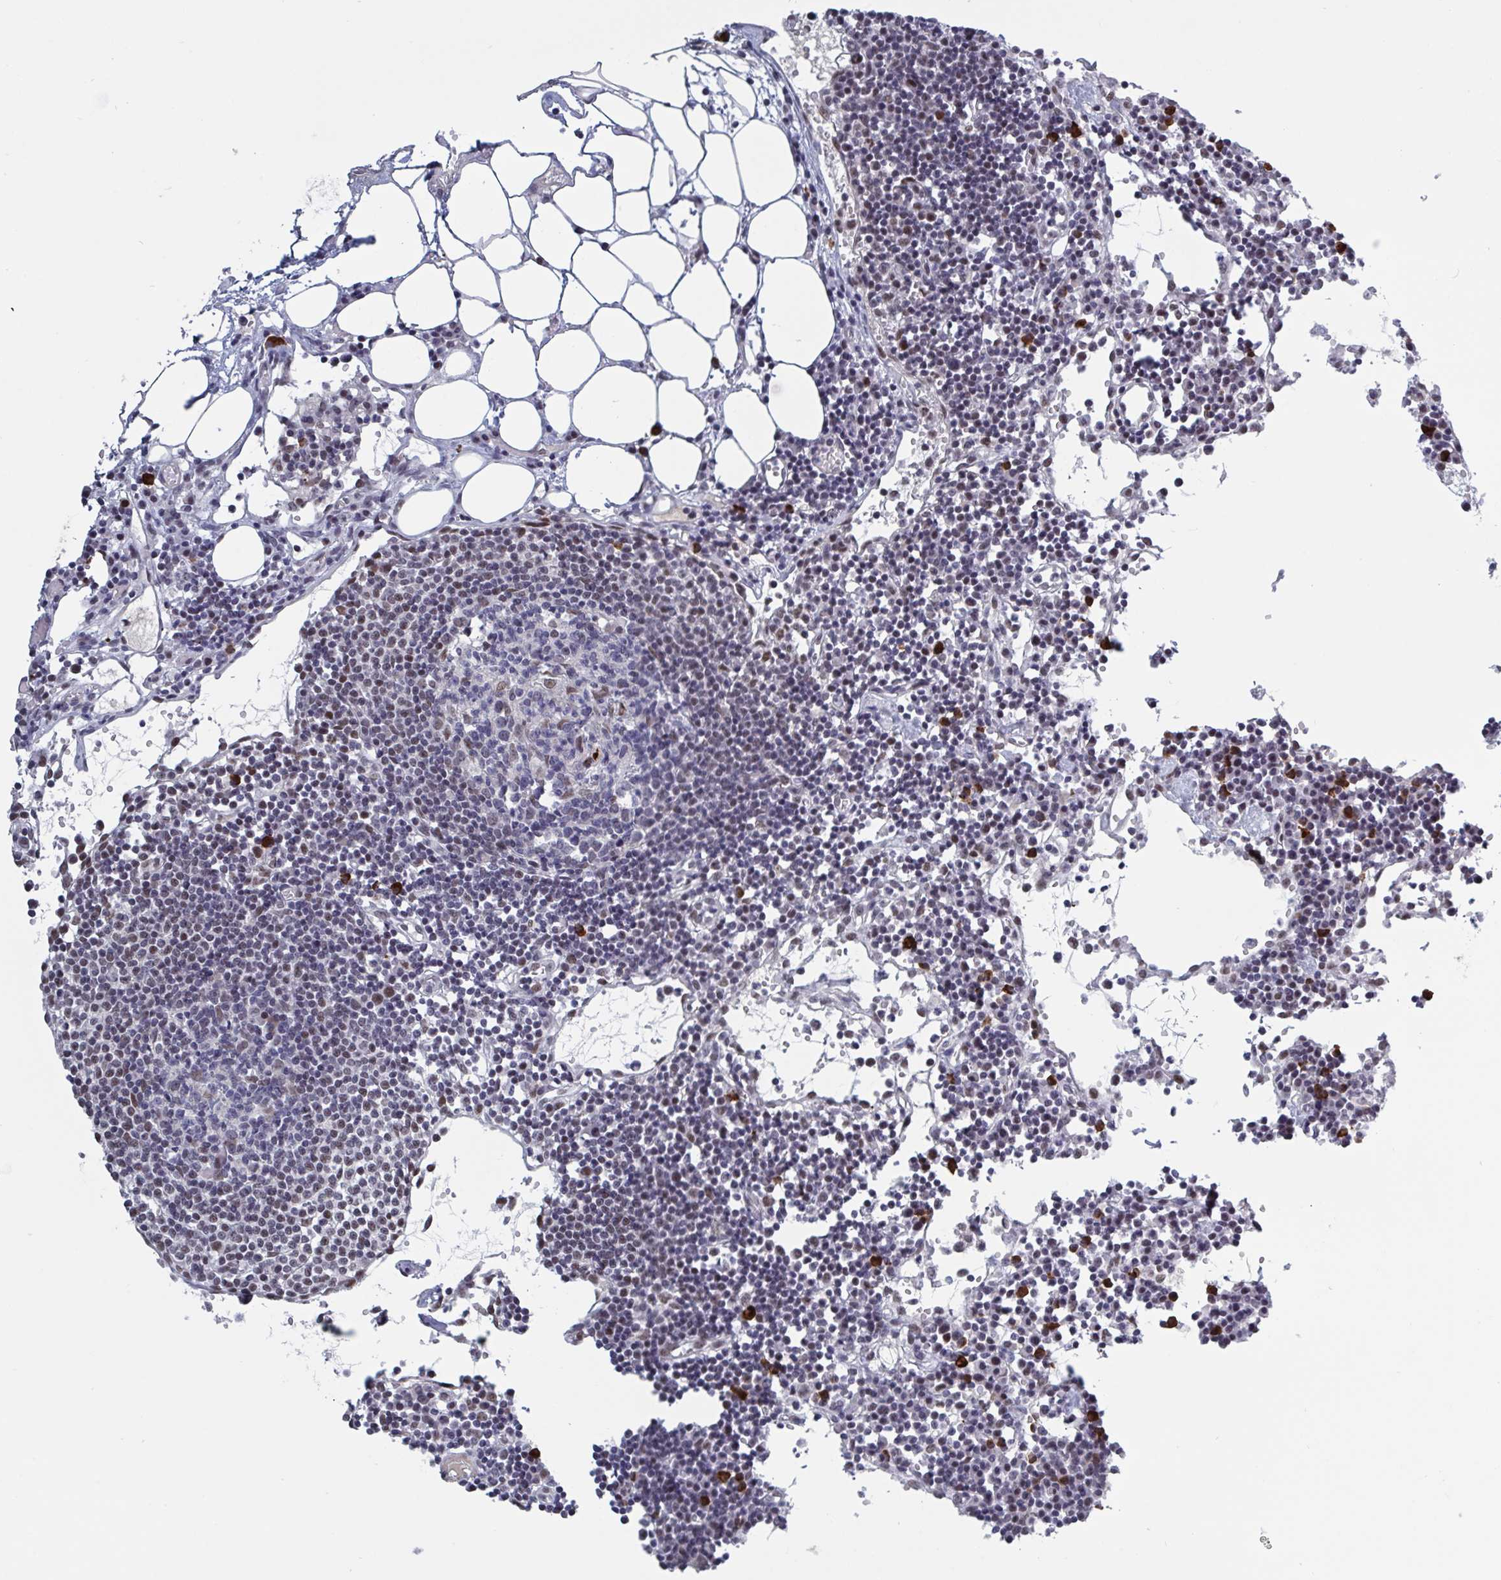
{"staining": {"intensity": "weak", "quantity": "<25%", "location": "nuclear"}, "tissue": "lymph node", "cell_type": "Germinal center cells", "image_type": "normal", "snomed": [{"axis": "morphology", "description": "Normal tissue, NOS"}, {"axis": "topography", "description": "Lymph node"}], "caption": "Germinal center cells are negative for brown protein staining in unremarkable lymph node. (Stains: DAB (3,3'-diaminobenzidine) immunohistochemistry with hematoxylin counter stain, Microscopy: brightfield microscopy at high magnification).", "gene": "BCL7B", "patient": {"sex": "female", "age": 78}}